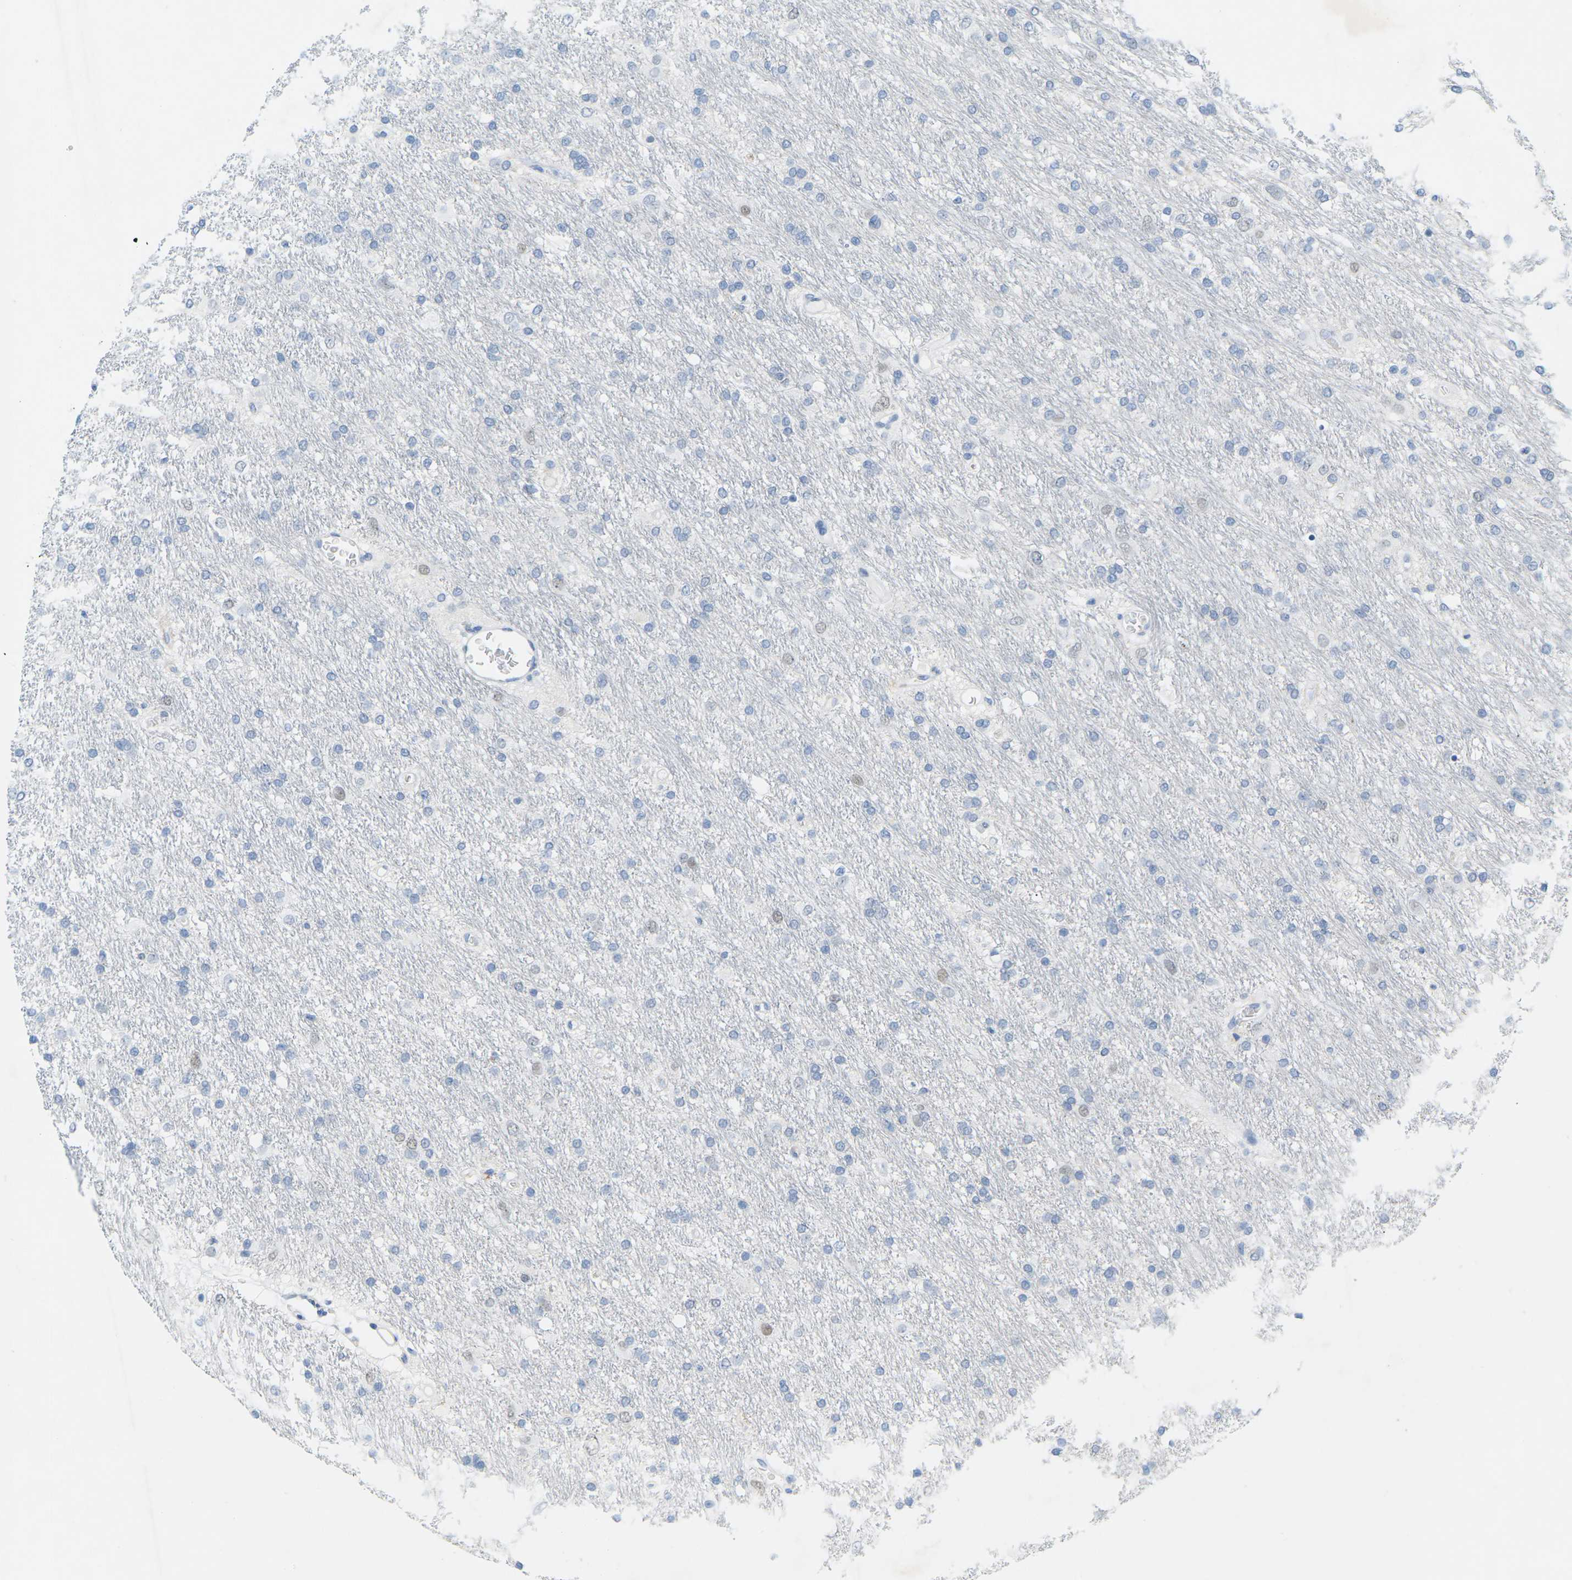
{"staining": {"intensity": "negative", "quantity": "none", "location": "none"}, "tissue": "glioma", "cell_type": "Tumor cells", "image_type": "cancer", "snomed": [{"axis": "morphology", "description": "Glioma, malignant, Low grade"}, {"axis": "topography", "description": "Brain"}], "caption": "Immunohistochemistry of human malignant low-grade glioma demonstrates no staining in tumor cells.", "gene": "HLTF", "patient": {"sex": "male", "age": 77}}